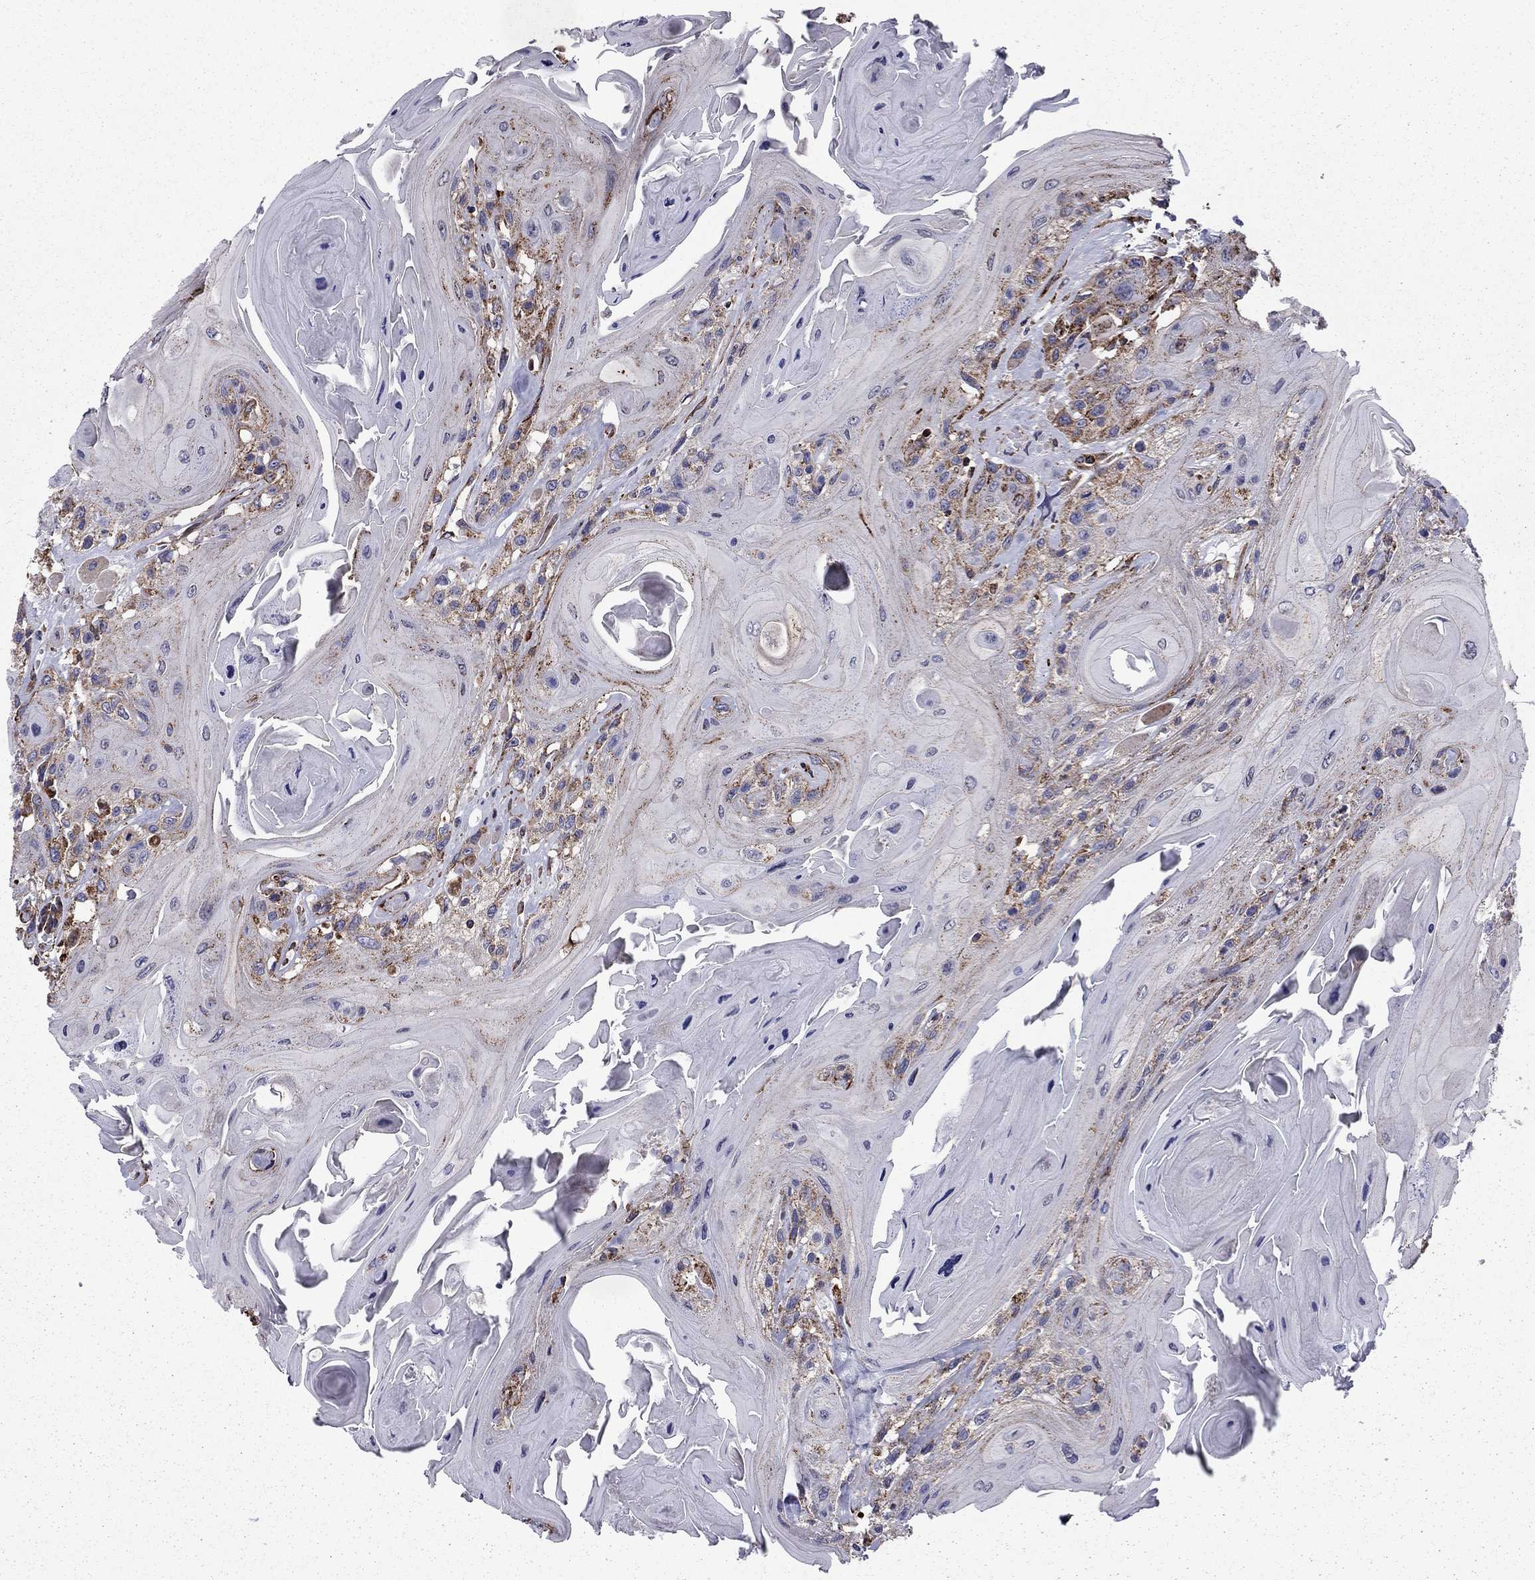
{"staining": {"intensity": "moderate", "quantity": "<25%", "location": "cytoplasmic/membranous"}, "tissue": "head and neck cancer", "cell_type": "Tumor cells", "image_type": "cancer", "snomed": [{"axis": "morphology", "description": "Squamous cell carcinoma, NOS"}, {"axis": "topography", "description": "Head-Neck"}], "caption": "Immunohistochemistry micrograph of neoplastic tissue: head and neck squamous cell carcinoma stained using immunohistochemistry (IHC) exhibits low levels of moderate protein expression localized specifically in the cytoplasmic/membranous of tumor cells, appearing as a cytoplasmic/membranous brown color.", "gene": "ALG6", "patient": {"sex": "female", "age": 59}}